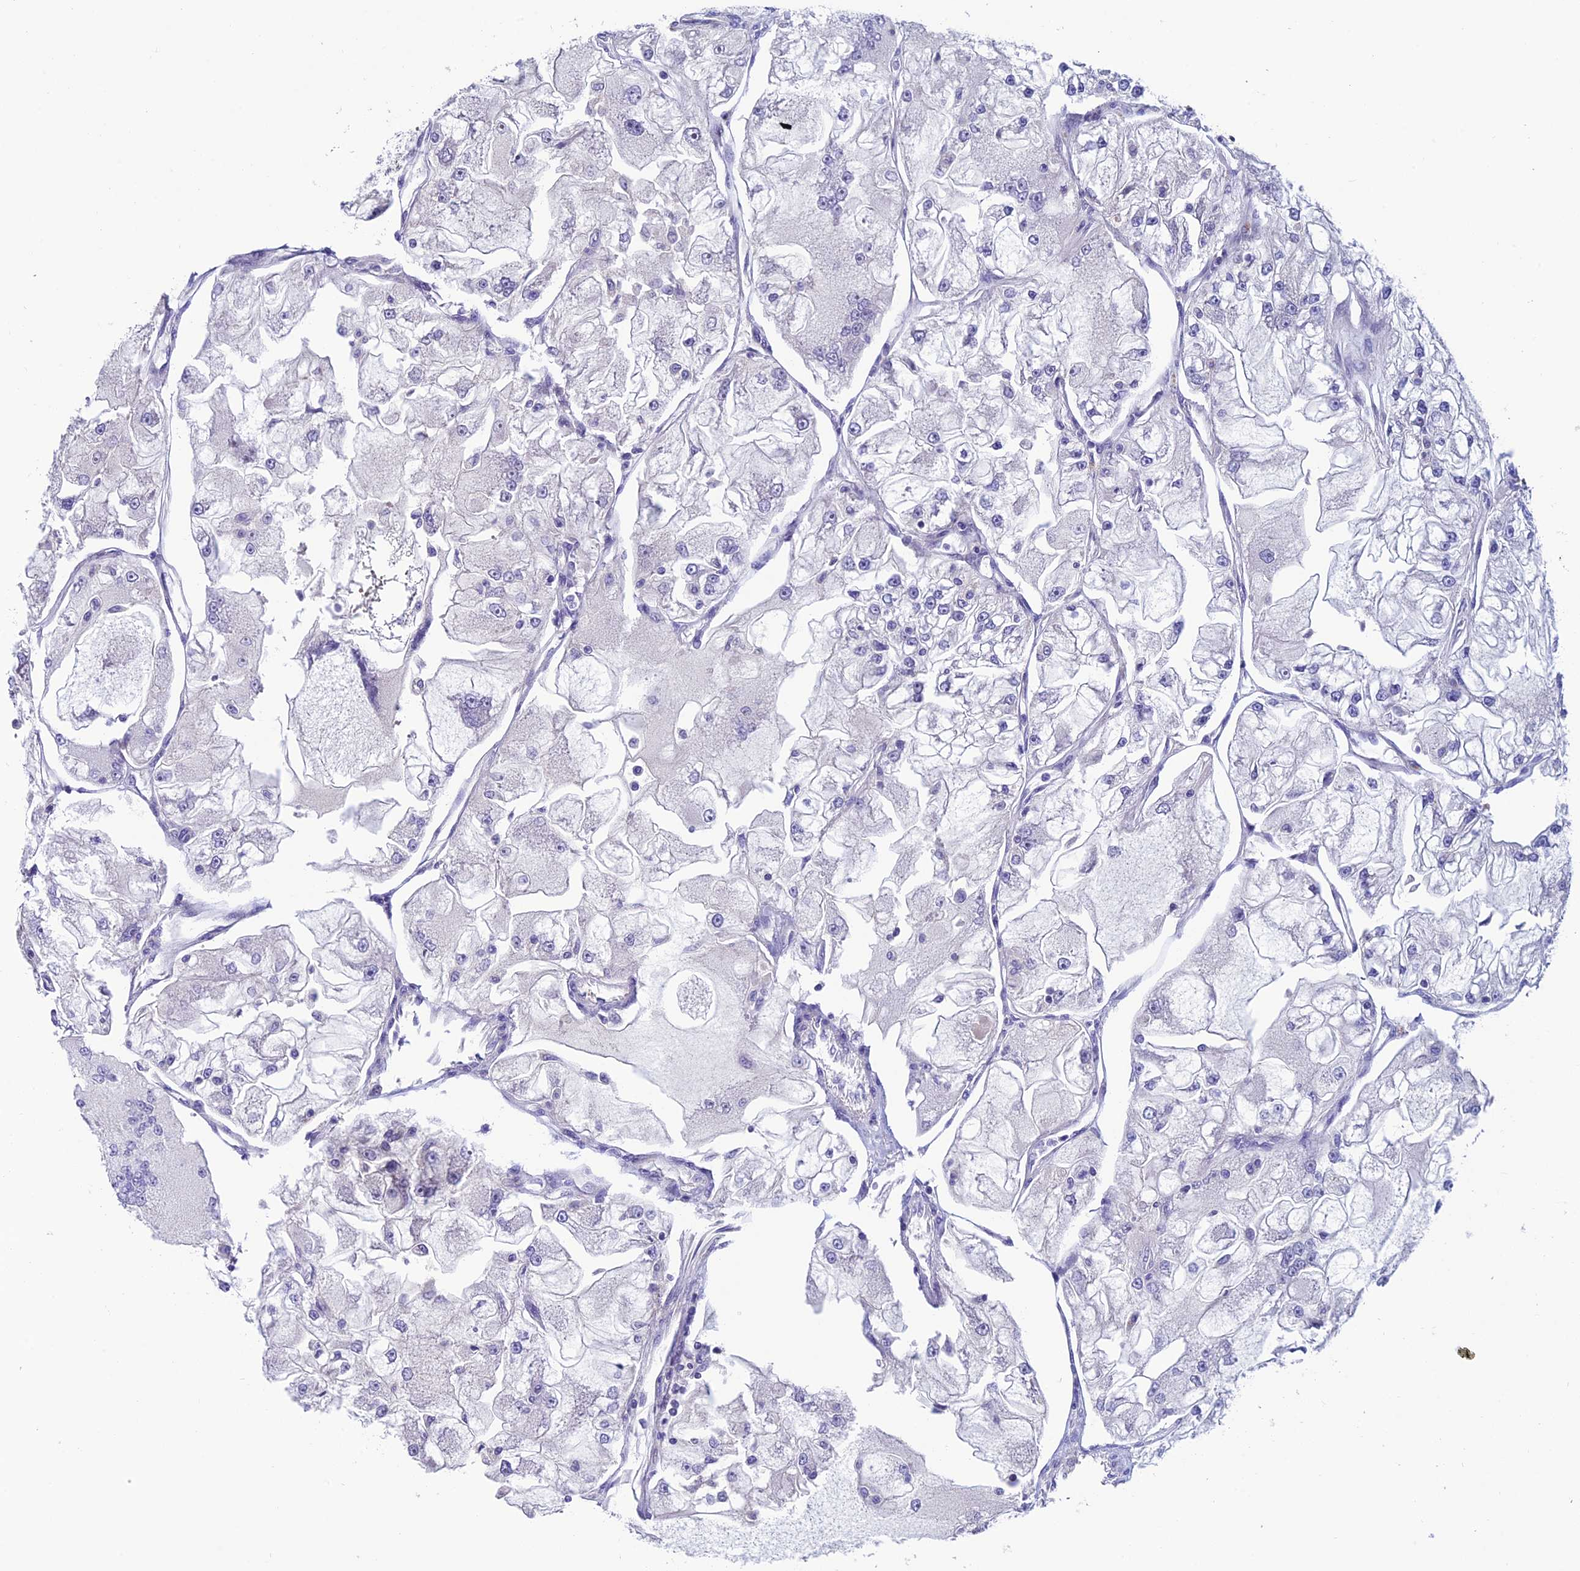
{"staining": {"intensity": "negative", "quantity": "none", "location": "none"}, "tissue": "renal cancer", "cell_type": "Tumor cells", "image_type": "cancer", "snomed": [{"axis": "morphology", "description": "Adenocarcinoma, NOS"}, {"axis": "topography", "description": "Kidney"}], "caption": "Tumor cells show no significant positivity in renal adenocarcinoma. (DAB immunohistochemistry visualized using brightfield microscopy, high magnification).", "gene": "FAM178B", "patient": {"sex": "female", "age": 72}}